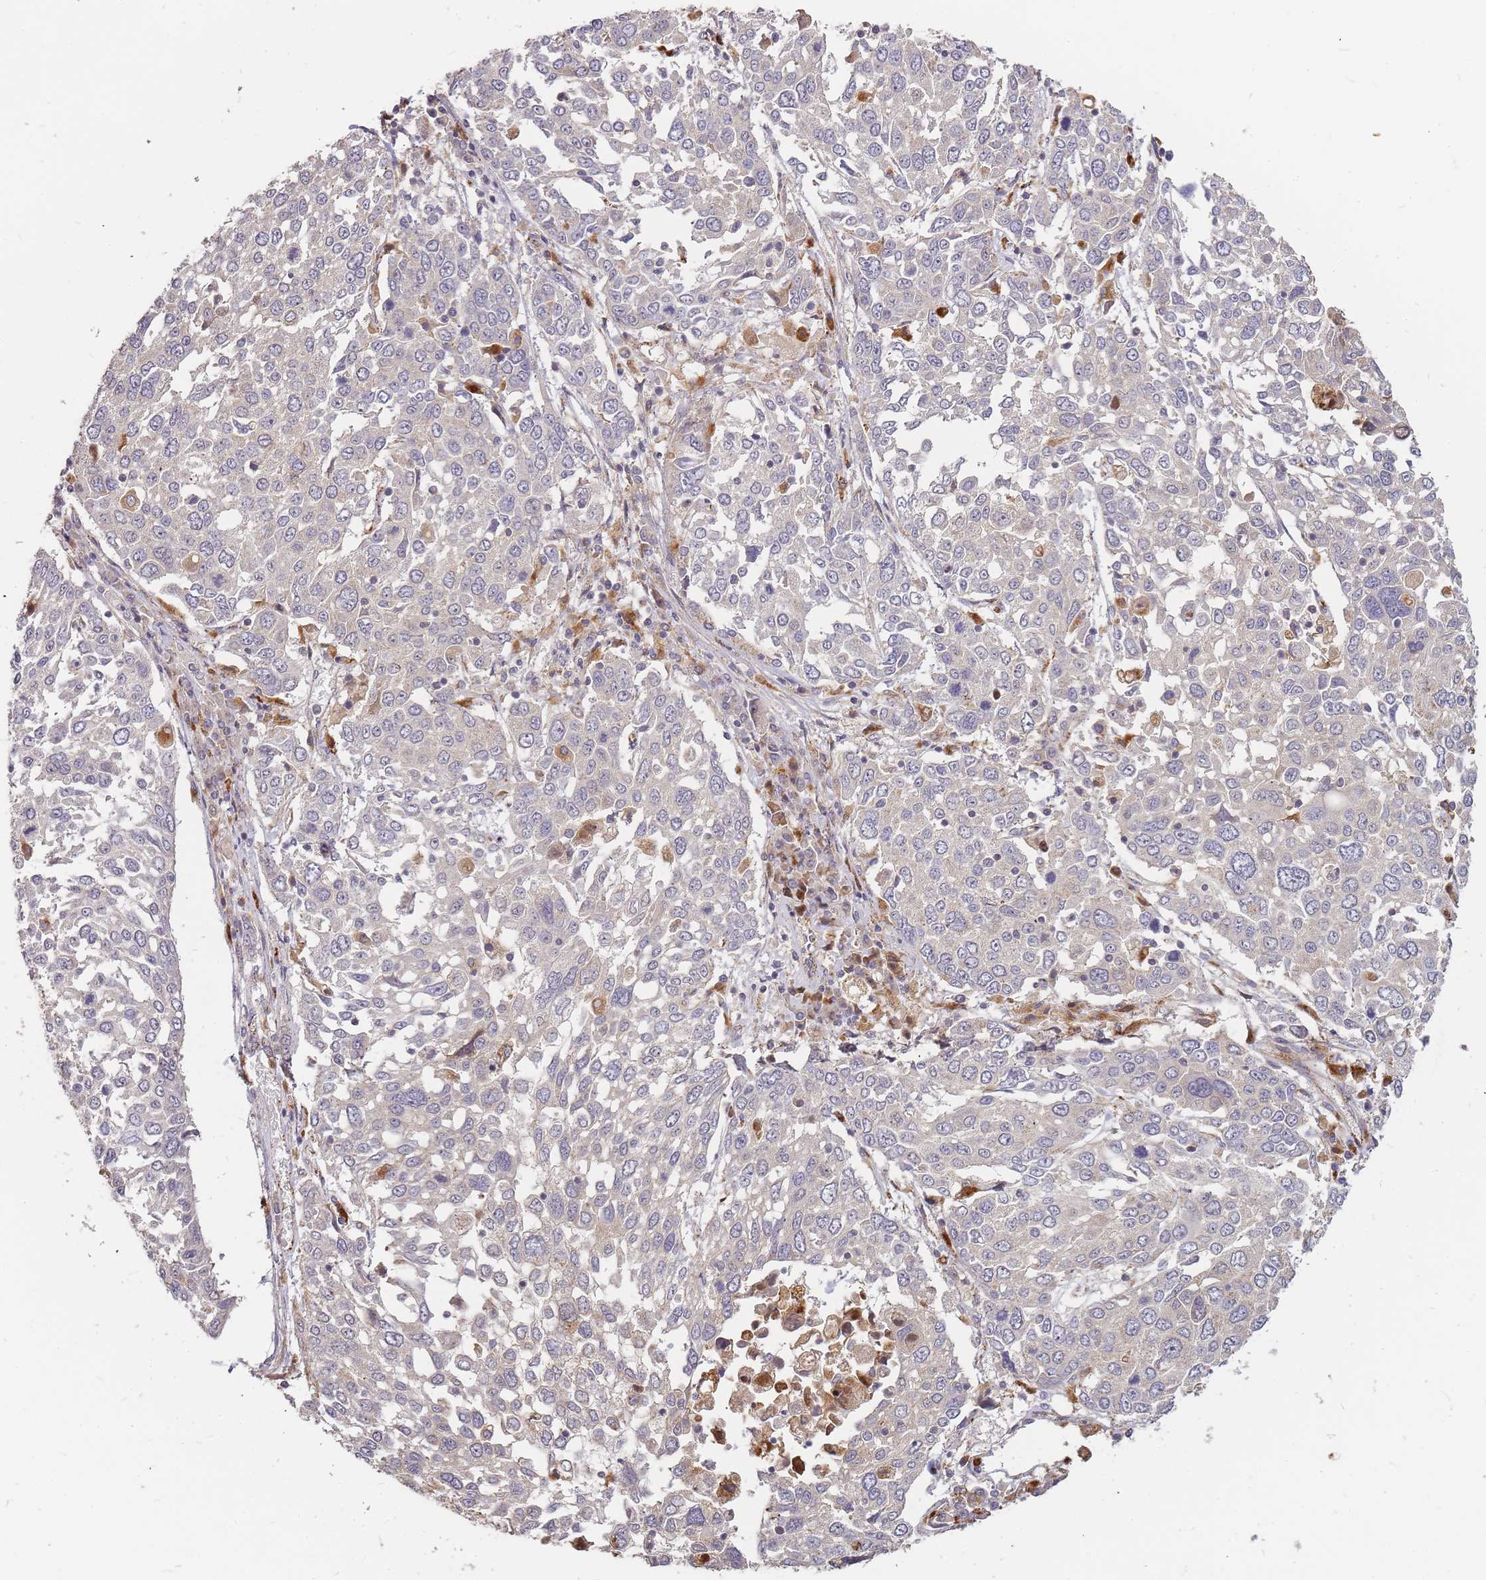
{"staining": {"intensity": "negative", "quantity": "none", "location": "none"}, "tissue": "lung cancer", "cell_type": "Tumor cells", "image_type": "cancer", "snomed": [{"axis": "morphology", "description": "Squamous cell carcinoma, NOS"}, {"axis": "topography", "description": "Lung"}], "caption": "IHC of lung squamous cell carcinoma reveals no staining in tumor cells. (DAB (3,3'-diaminobenzidine) IHC visualized using brightfield microscopy, high magnification).", "gene": "ATG5", "patient": {"sex": "male", "age": 65}}